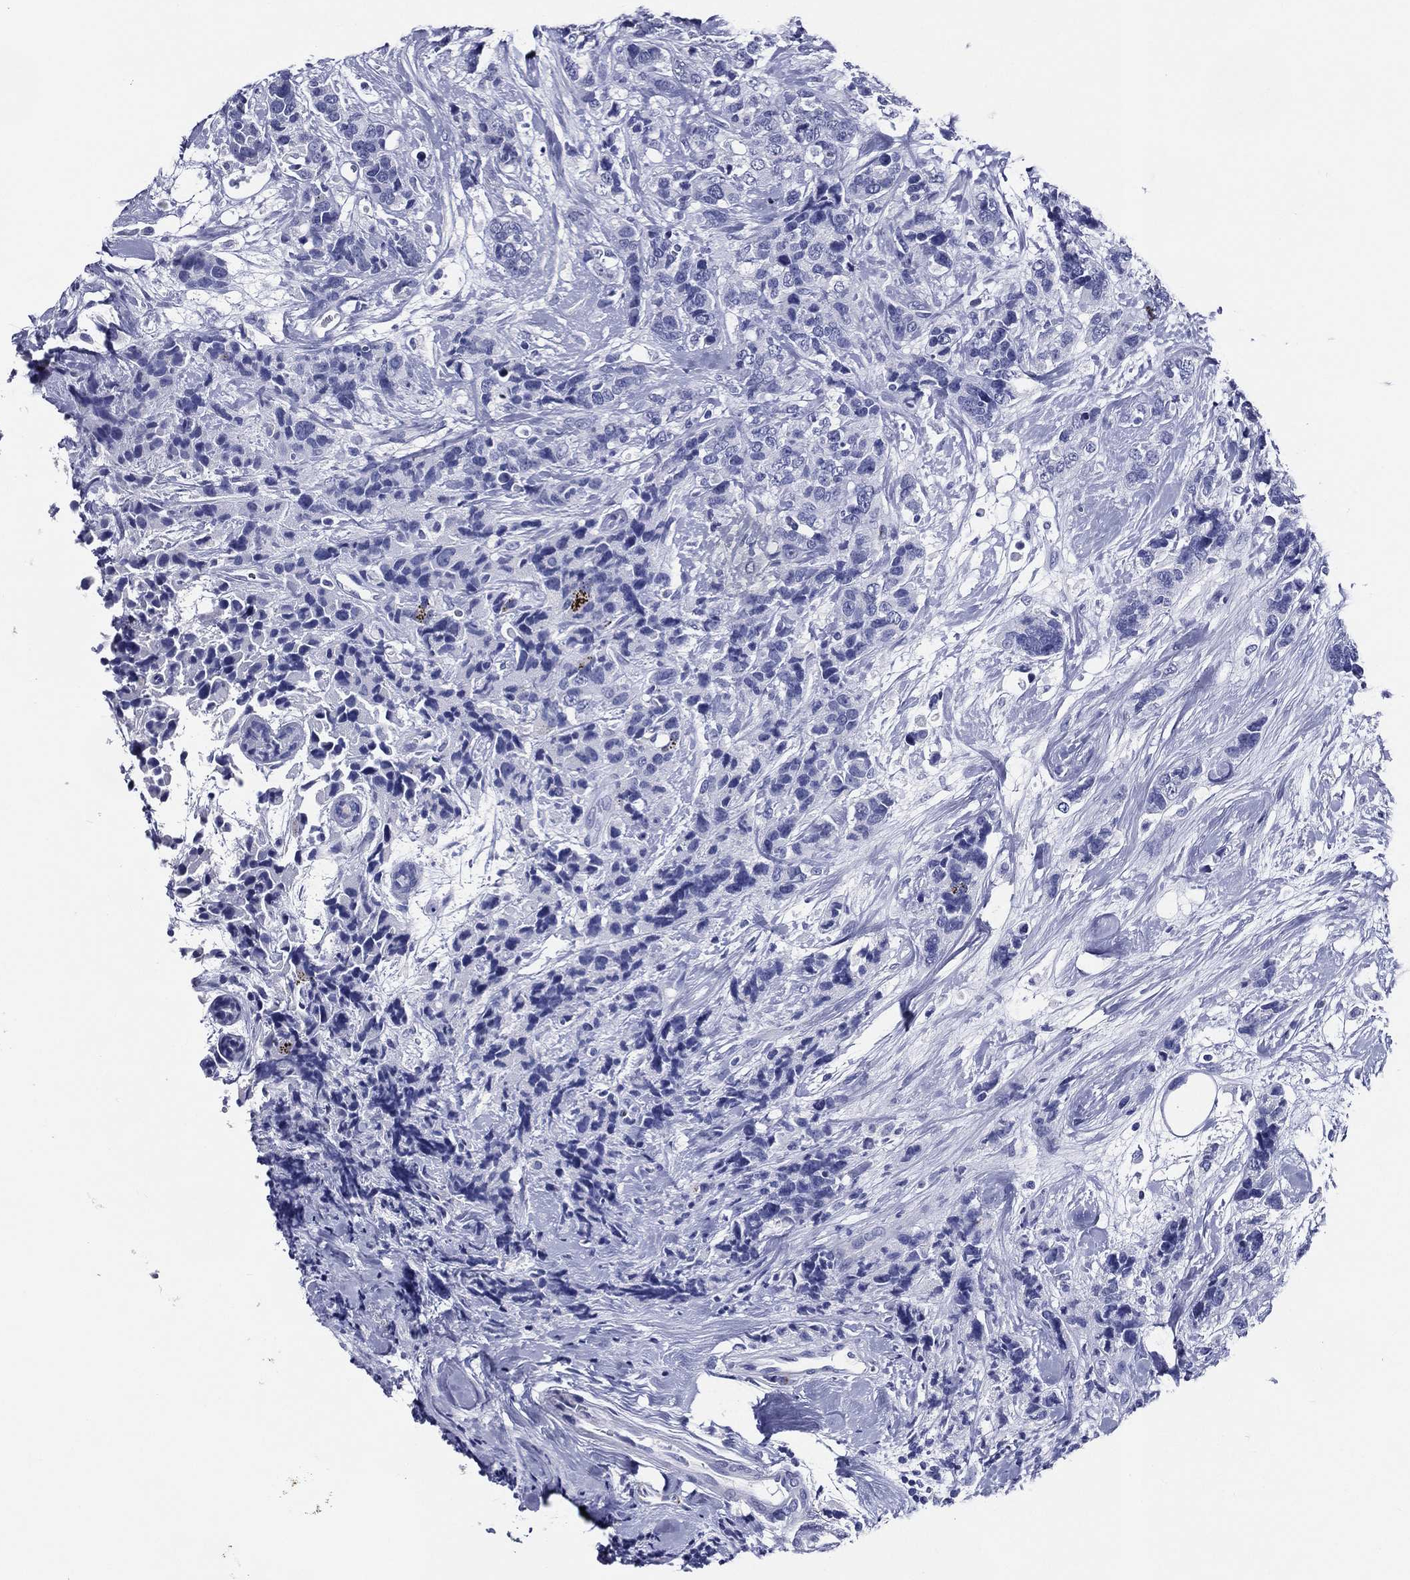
{"staining": {"intensity": "negative", "quantity": "none", "location": "none"}, "tissue": "breast cancer", "cell_type": "Tumor cells", "image_type": "cancer", "snomed": [{"axis": "morphology", "description": "Lobular carcinoma"}, {"axis": "topography", "description": "Breast"}], "caption": "Tumor cells are negative for protein expression in human breast cancer (lobular carcinoma).", "gene": "ACE2", "patient": {"sex": "female", "age": 59}}